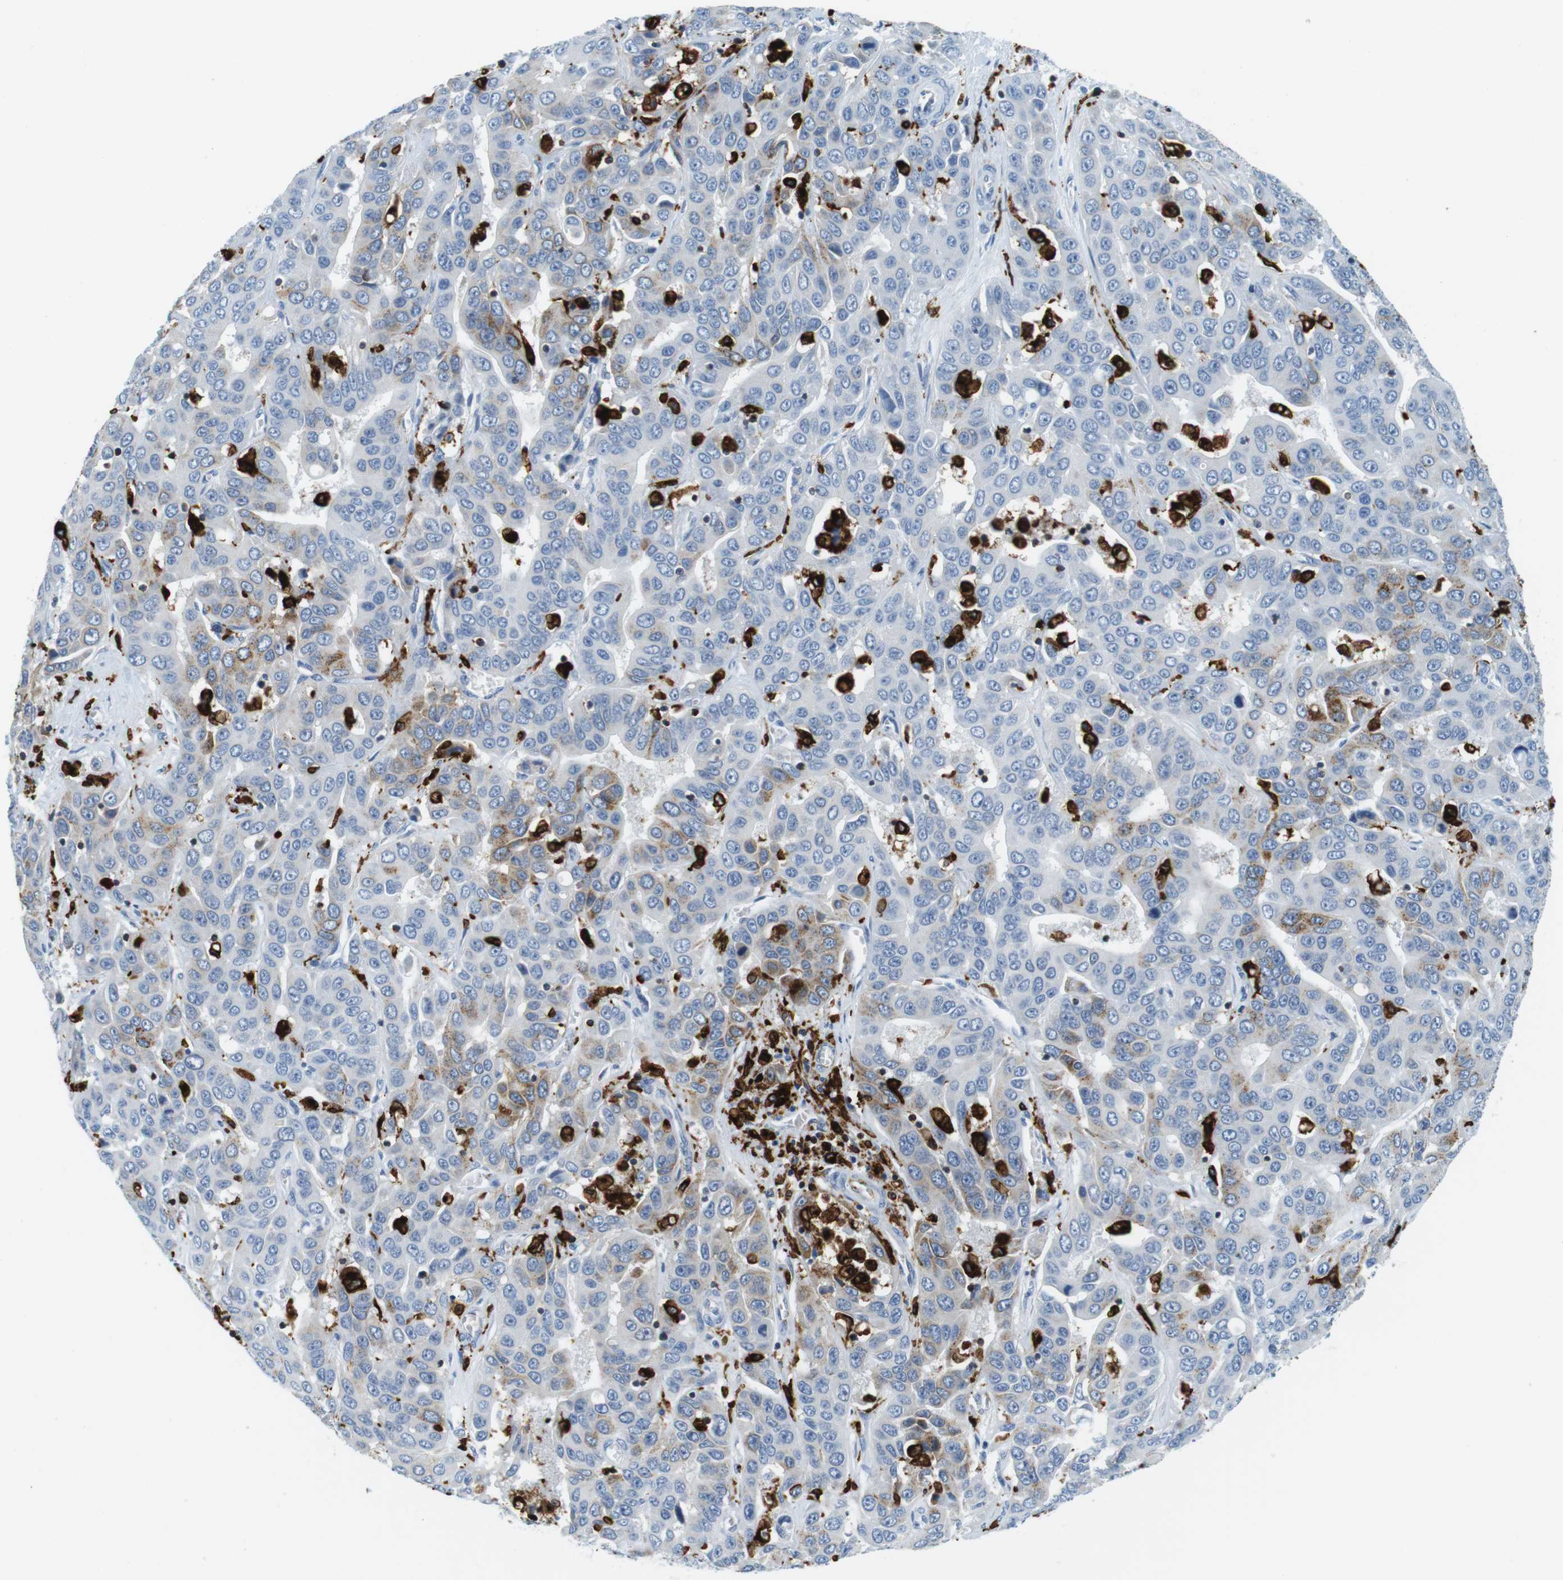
{"staining": {"intensity": "weak", "quantity": "<25%", "location": "cytoplasmic/membranous"}, "tissue": "liver cancer", "cell_type": "Tumor cells", "image_type": "cancer", "snomed": [{"axis": "morphology", "description": "Cholangiocarcinoma"}, {"axis": "topography", "description": "Liver"}], "caption": "Immunohistochemical staining of human liver cancer (cholangiocarcinoma) demonstrates no significant expression in tumor cells.", "gene": "CIITA", "patient": {"sex": "female", "age": 52}}